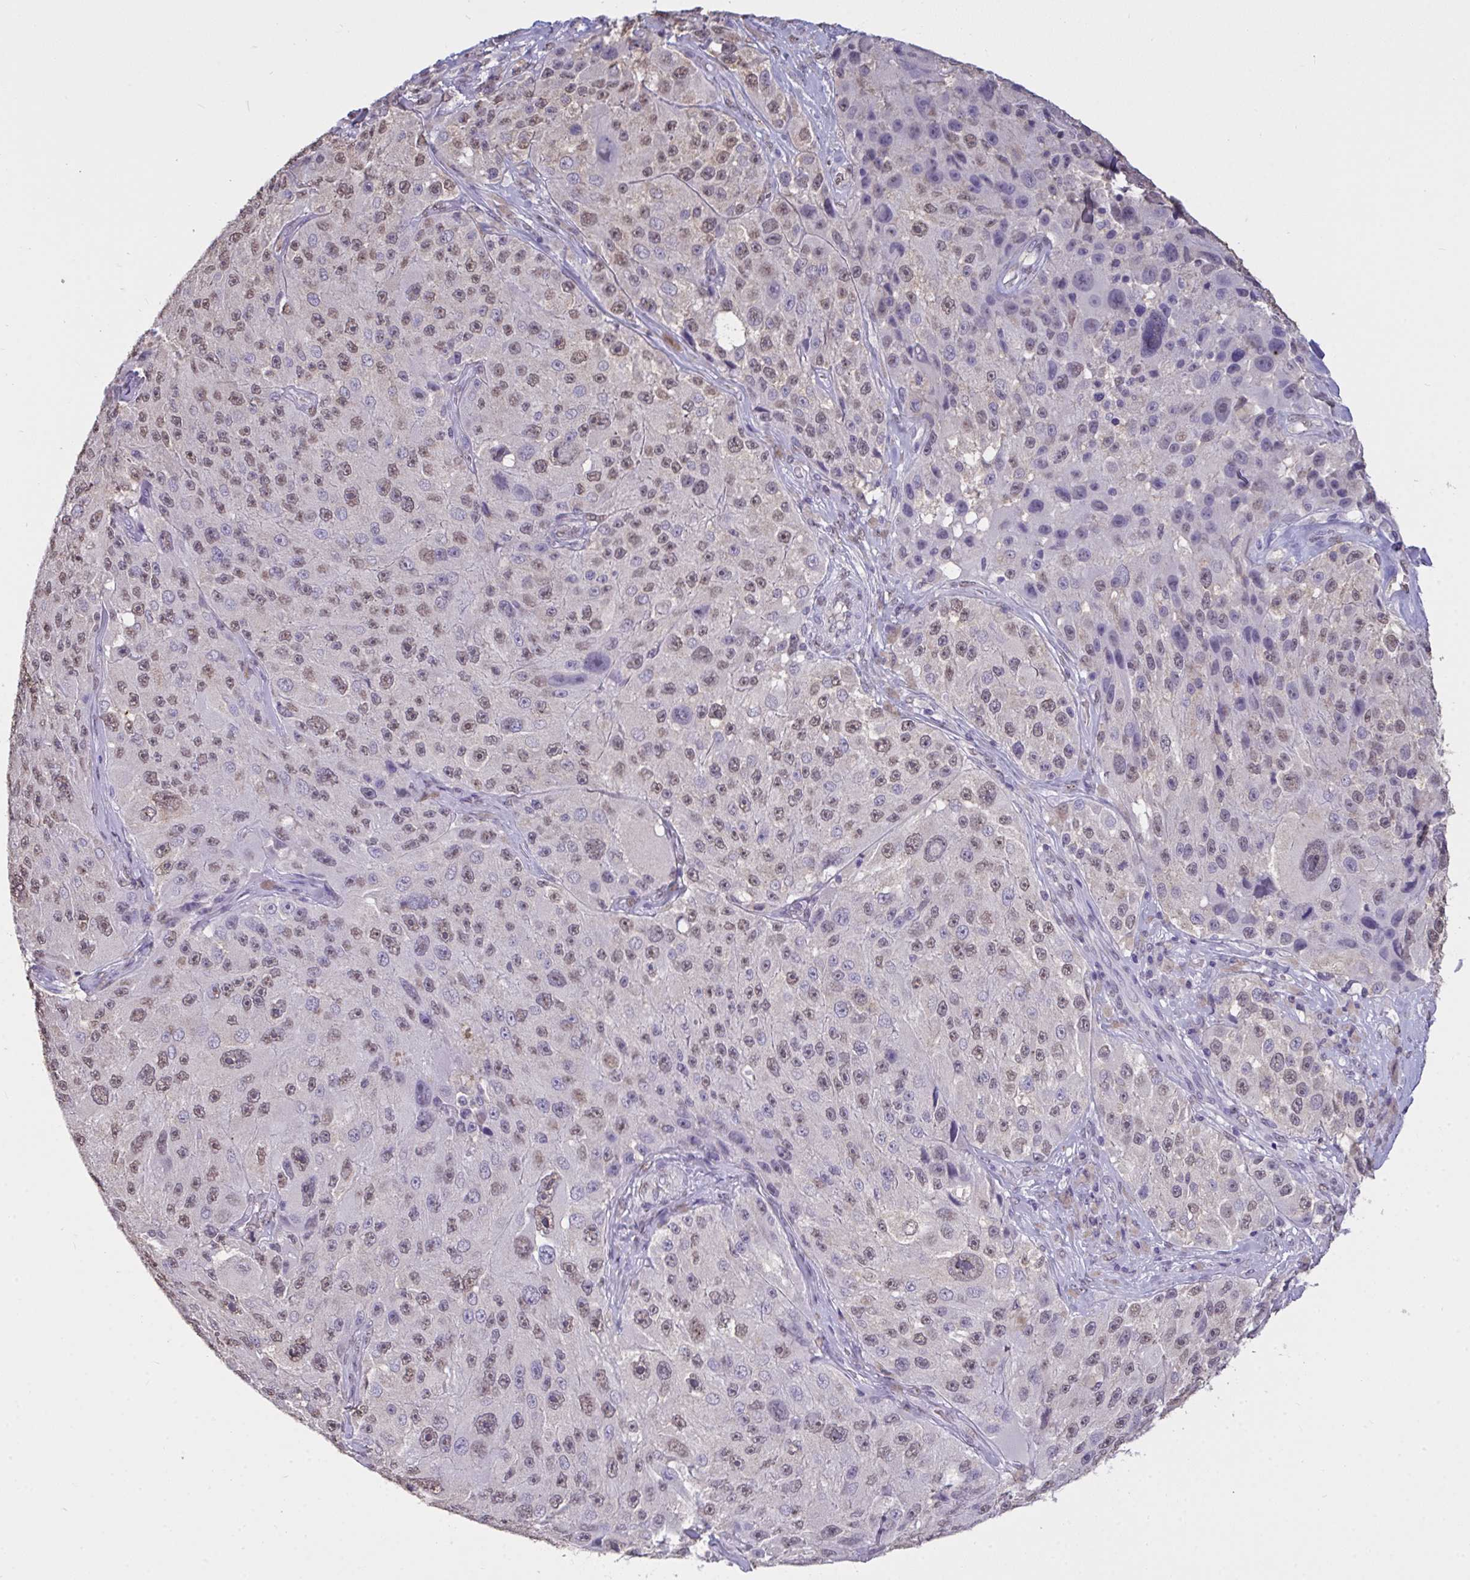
{"staining": {"intensity": "weak", "quantity": ">75%", "location": "nuclear"}, "tissue": "melanoma", "cell_type": "Tumor cells", "image_type": "cancer", "snomed": [{"axis": "morphology", "description": "Malignant melanoma, Metastatic site"}, {"axis": "topography", "description": "Lymph node"}], "caption": "High-magnification brightfield microscopy of melanoma stained with DAB (3,3'-diaminobenzidine) (brown) and counterstained with hematoxylin (blue). tumor cells exhibit weak nuclear positivity is present in approximately>75% of cells. (DAB IHC, brown staining for protein, blue staining for nuclei).", "gene": "SEMA6B", "patient": {"sex": "male", "age": 62}}